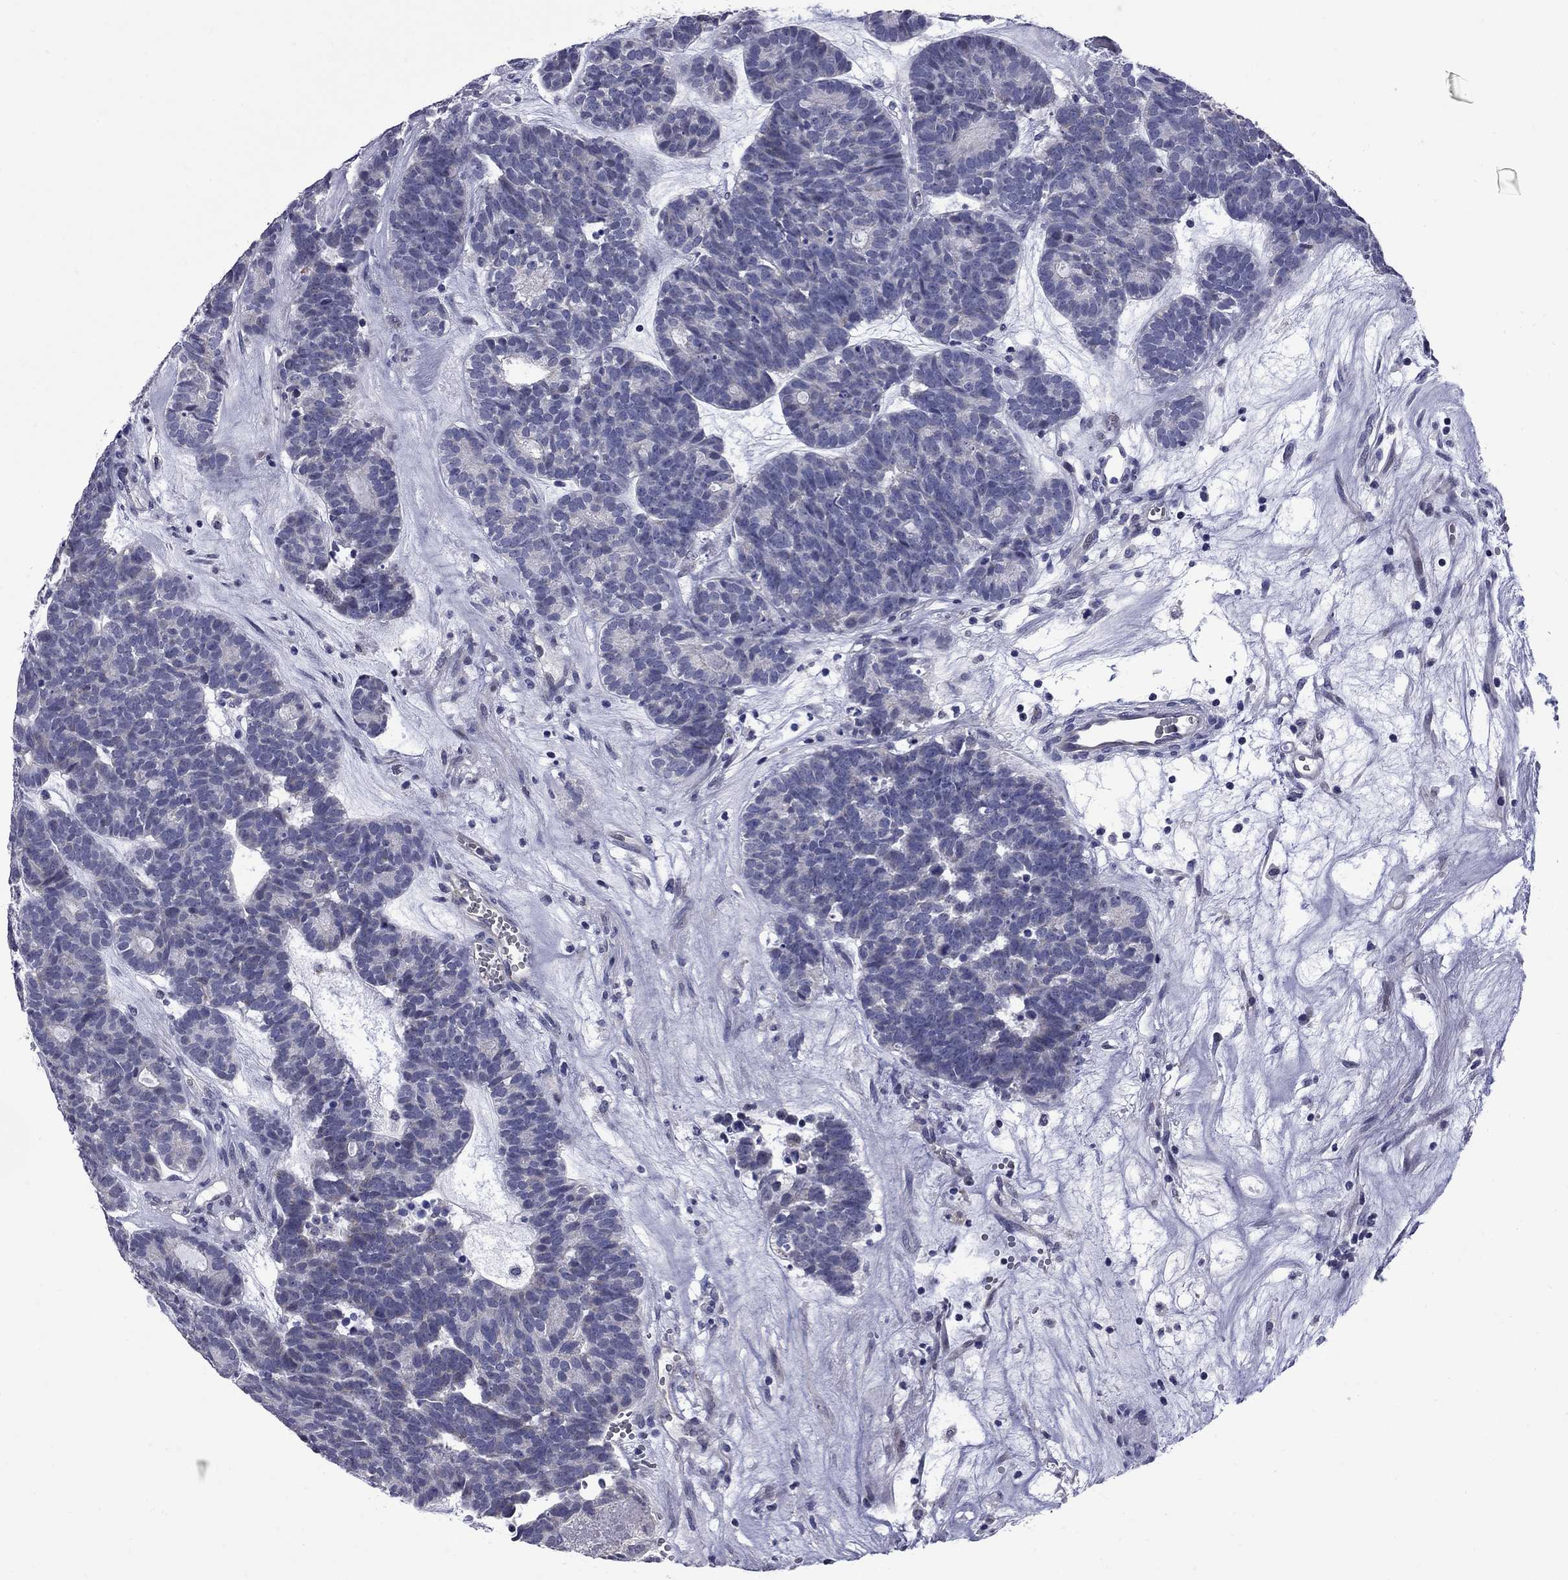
{"staining": {"intensity": "negative", "quantity": "none", "location": "none"}, "tissue": "head and neck cancer", "cell_type": "Tumor cells", "image_type": "cancer", "snomed": [{"axis": "morphology", "description": "Adenocarcinoma, NOS"}, {"axis": "topography", "description": "Head-Neck"}], "caption": "This is an IHC image of head and neck adenocarcinoma. There is no positivity in tumor cells.", "gene": "HTR4", "patient": {"sex": "female", "age": 81}}